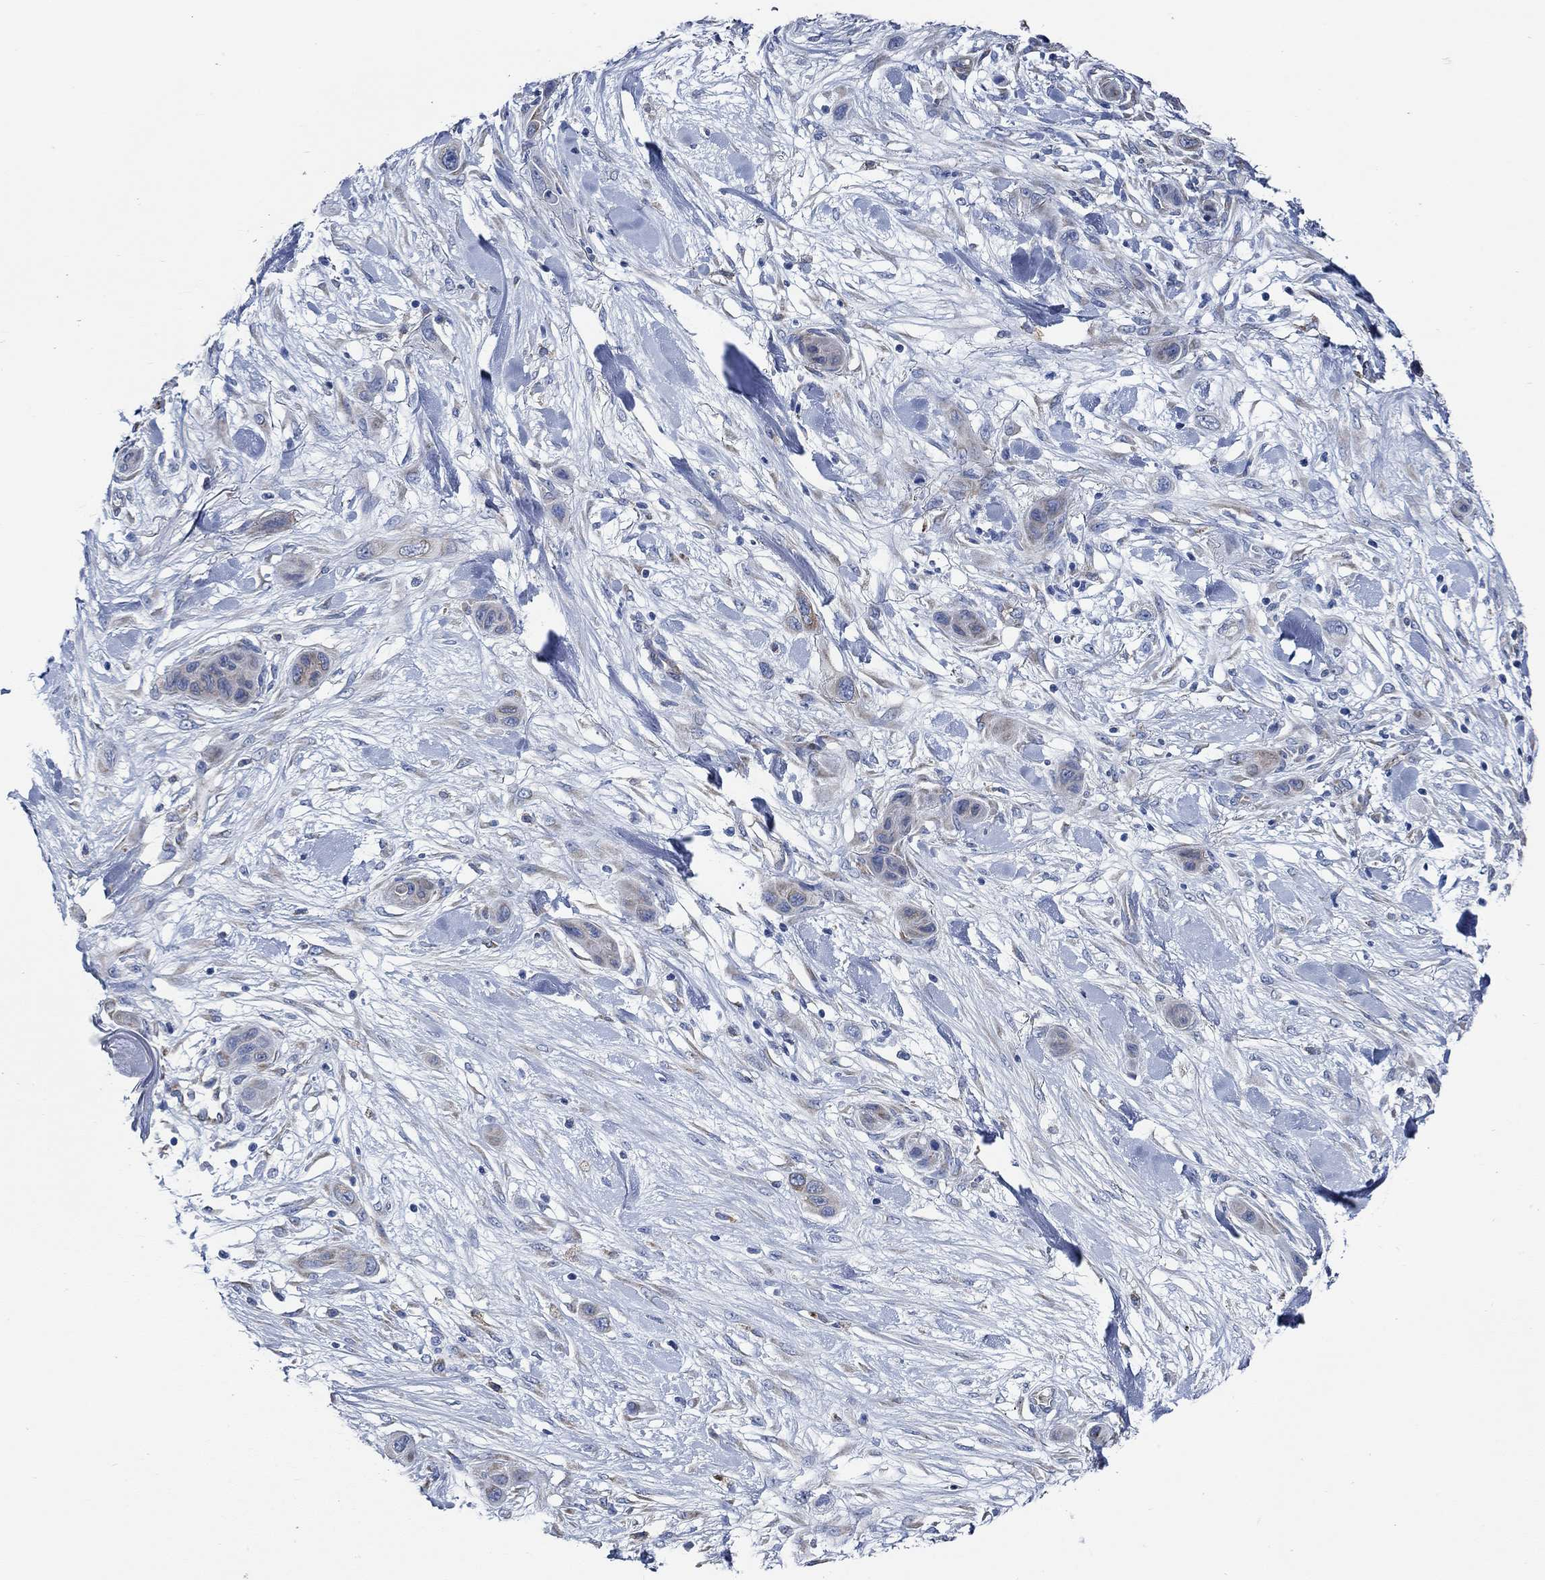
{"staining": {"intensity": "weak", "quantity": "<25%", "location": "cytoplasmic/membranous"}, "tissue": "skin cancer", "cell_type": "Tumor cells", "image_type": "cancer", "snomed": [{"axis": "morphology", "description": "Squamous cell carcinoma, NOS"}, {"axis": "topography", "description": "Skin"}], "caption": "Tumor cells show no significant positivity in skin cancer.", "gene": "HECW2", "patient": {"sex": "male", "age": 79}}